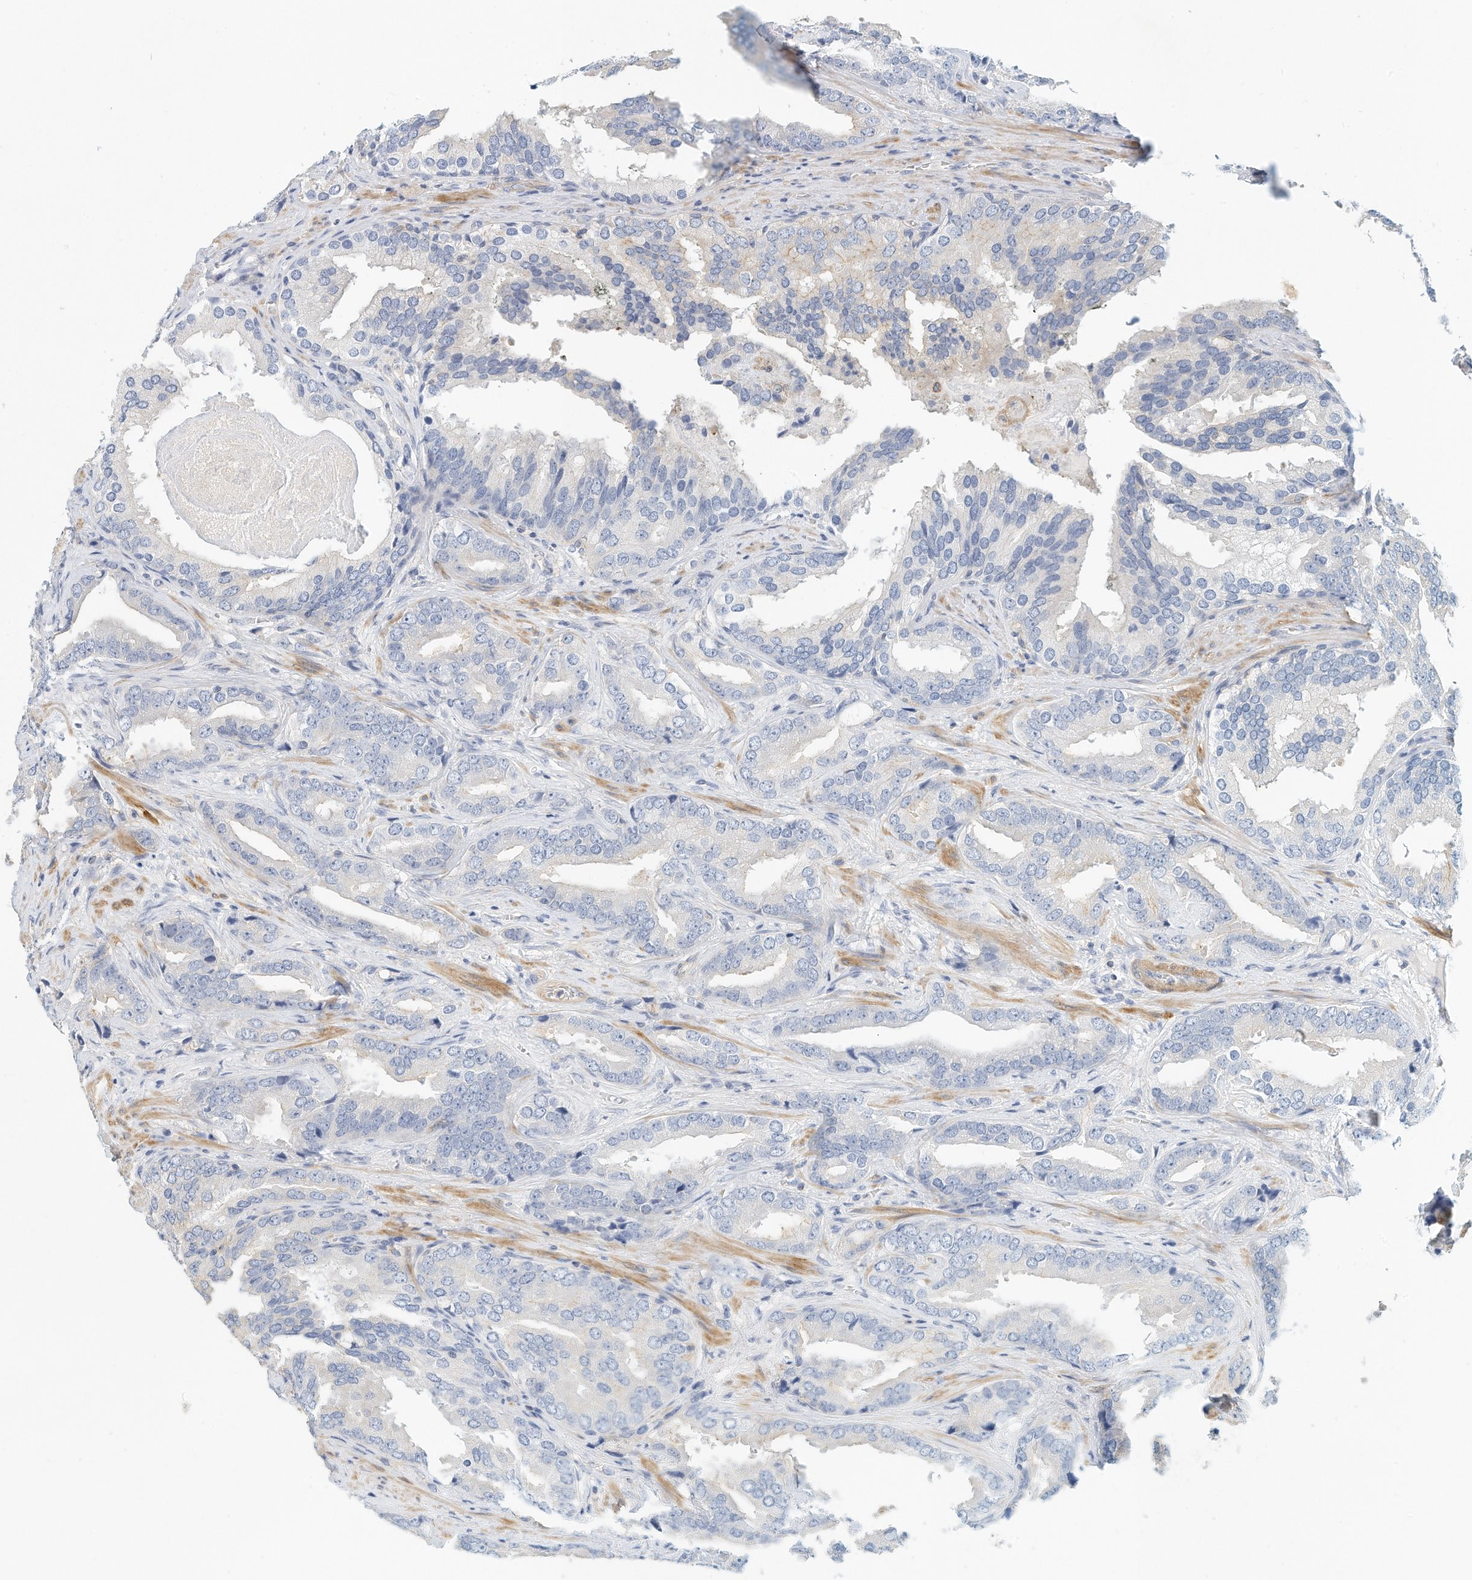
{"staining": {"intensity": "negative", "quantity": "none", "location": "none"}, "tissue": "prostate cancer", "cell_type": "Tumor cells", "image_type": "cancer", "snomed": [{"axis": "morphology", "description": "Adenocarcinoma, Low grade"}, {"axis": "topography", "description": "Prostate"}], "caption": "Protein analysis of prostate cancer (adenocarcinoma (low-grade)) demonstrates no significant expression in tumor cells.", "gene": "MICAL1", "patient": {"sex": "male", "age": 67}}